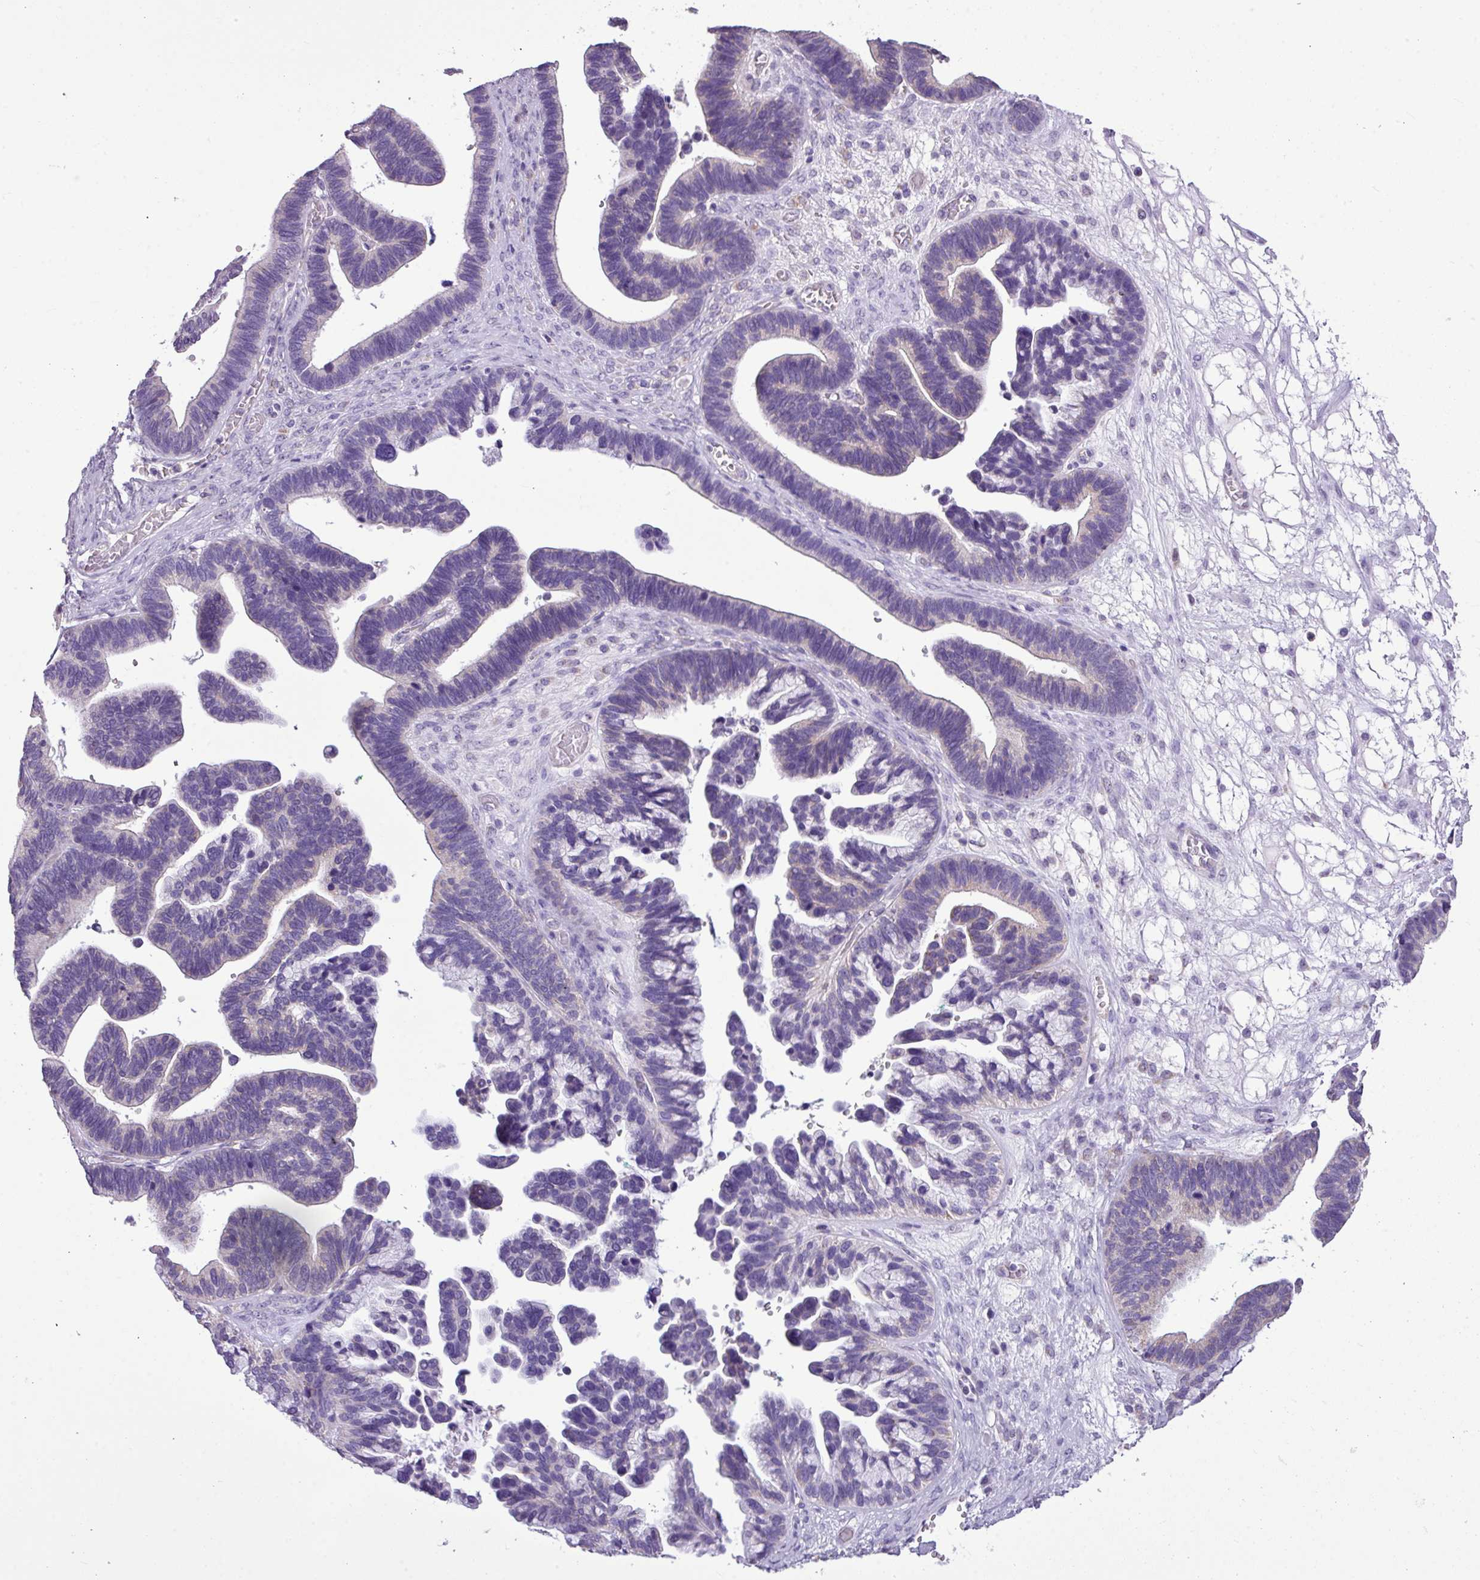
{"staining": {"intensity": "negative", "quantity": "none", "location": "none"}, "tissue": "ovarian cancer", "cell_type": "Tumor cells", "image_type": "cancer", "snomed": [{"axis": "morphology", "description": "Cystadenocarcinoma, serous, NOS"}, {"axis": "topography", "description": "Ovary"}], "caption": "Ovarian serous cystadenocarcinoma was stained to show a protein in brown. There is no significant staining in tumor cells.", "gene": "ALDH2", "patient": {"sex": "female", "age": 56}}